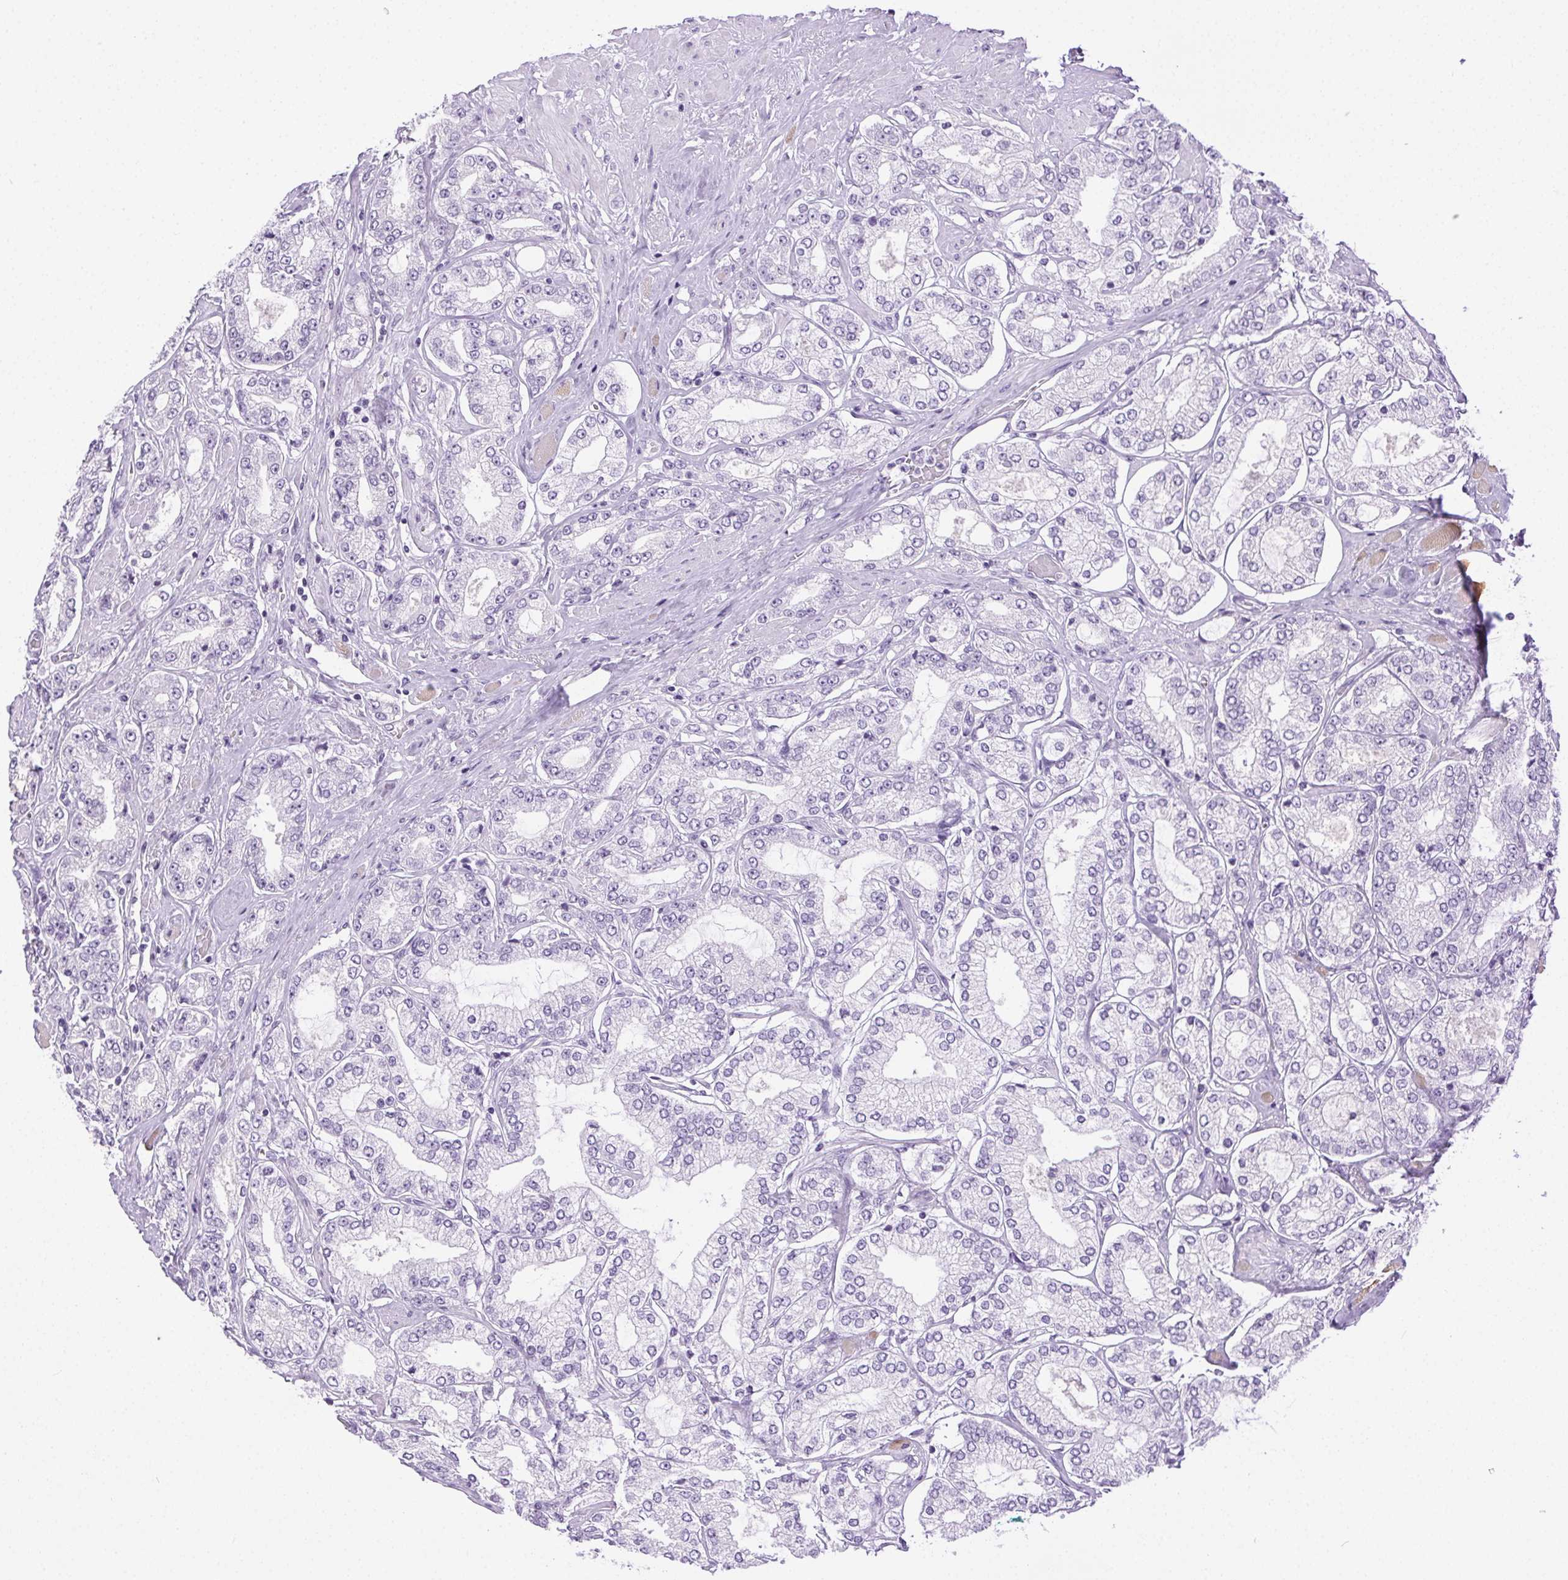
{"staining": {"intensity": "negative", "quantity": "none", "location": "none"}, "tissue": "prostate cancer", "cell_type": "Tumor cells", "image_type": "cancer", "snomed": [{"axis": "morphology", "description": "Adenocarcinoma, High grade"}, {"axis": "topography", "description": "Prostate"}], "caption": "A micrograph of human prostate cancer (high-grade adenocarcinoma) is negative for staining in tumor cells. The staining was performed using DAB to visualize the protein expression in brown, while the nuclei were stained in blue with hematoxylin (Magnification: 20x).", "gene": "C20orf85", "patient": {"sex": "male", "age": 68}}